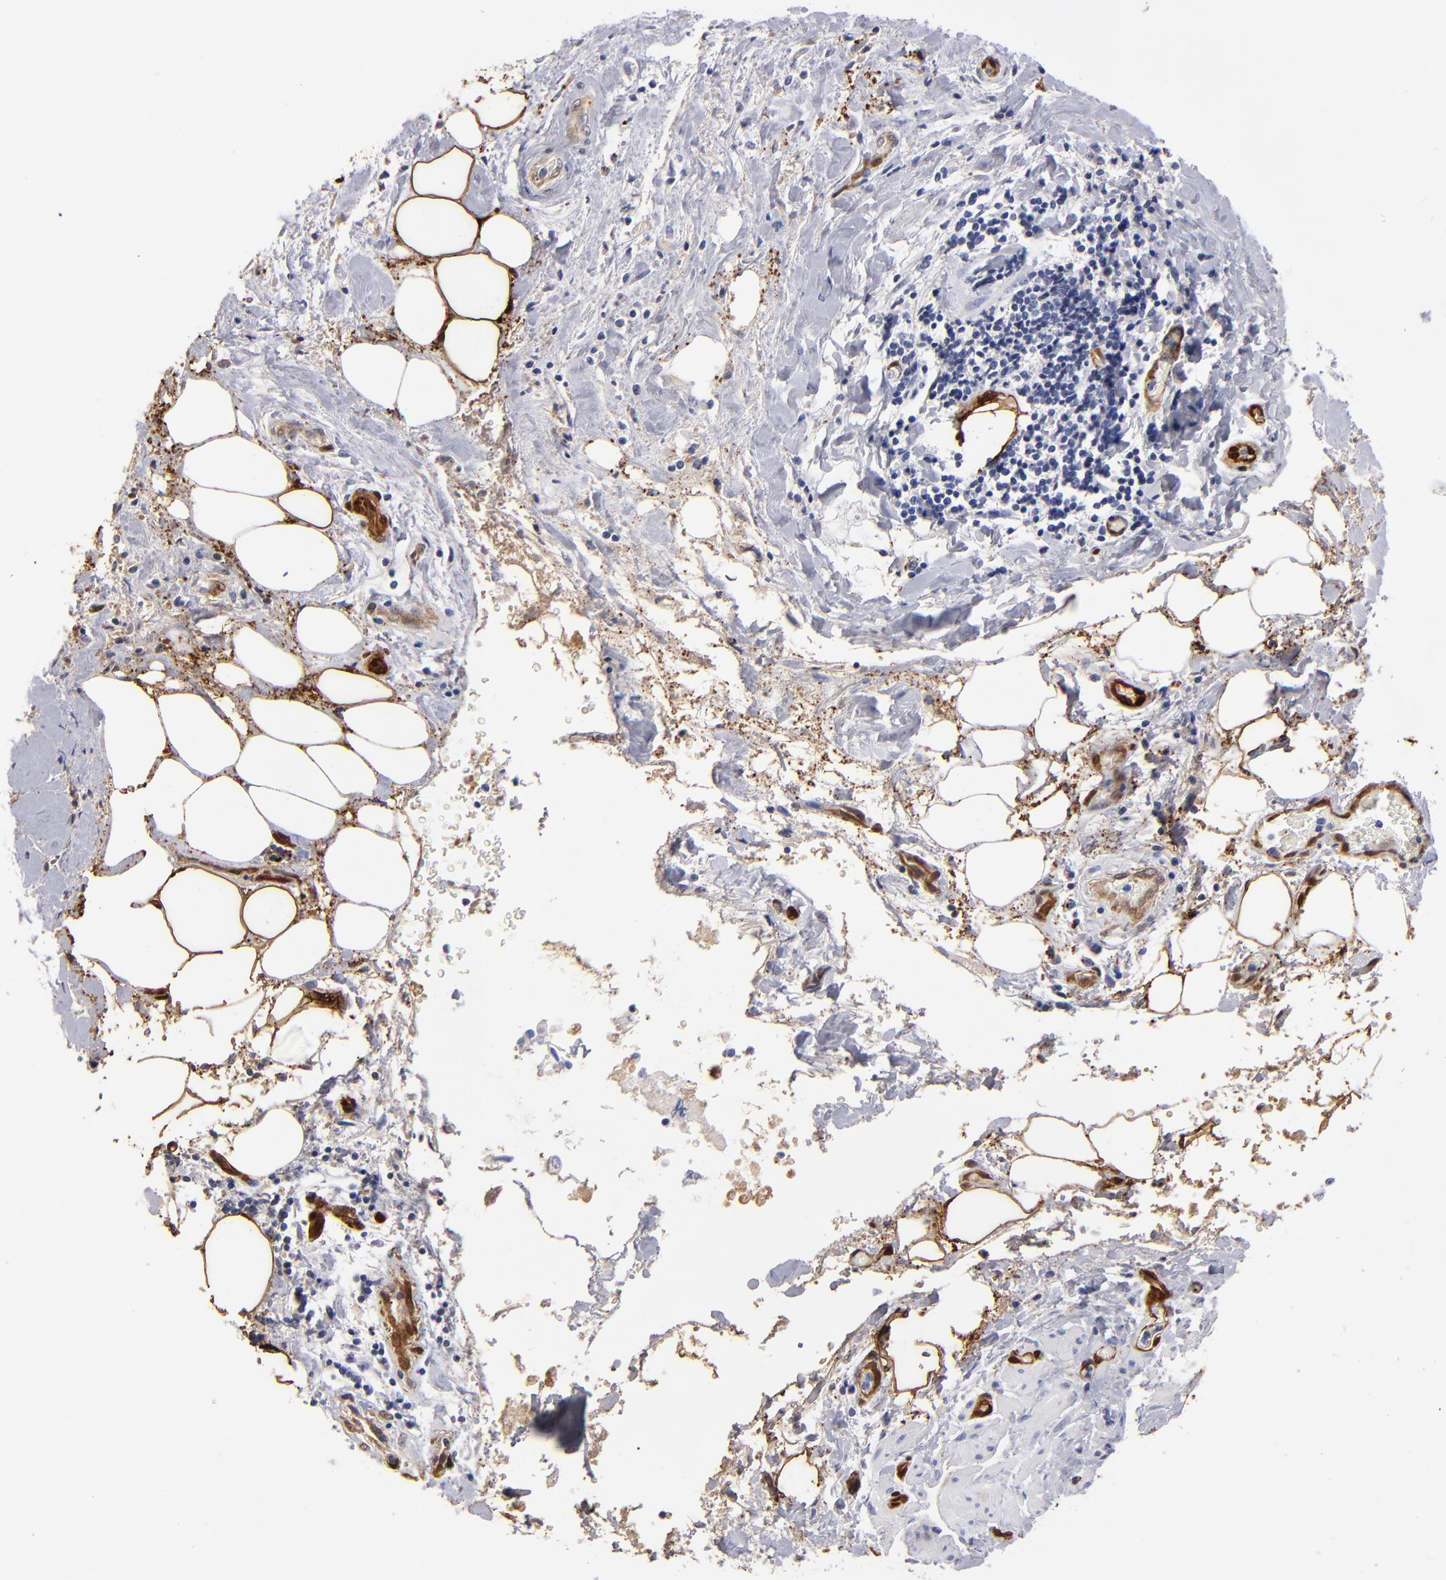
{"staining": {"intensity": "negative", "quantity": "none", "location": "none"}, "tissue": "liver cancer", "cell_type": "Tumor cells", "image_type": "cancer", "snomed": [{"axis": "morphology", "description": "Cholangiocarcinoma"}, {"axis": "topography", "description": "Liver"}], "caption": "Liver cholangiocarcinoma was stained to show a protein in brown. There is no significant expression in tumor cells.", "gene": "FABP4", "patient": {"sex": "male", "age": 58}}